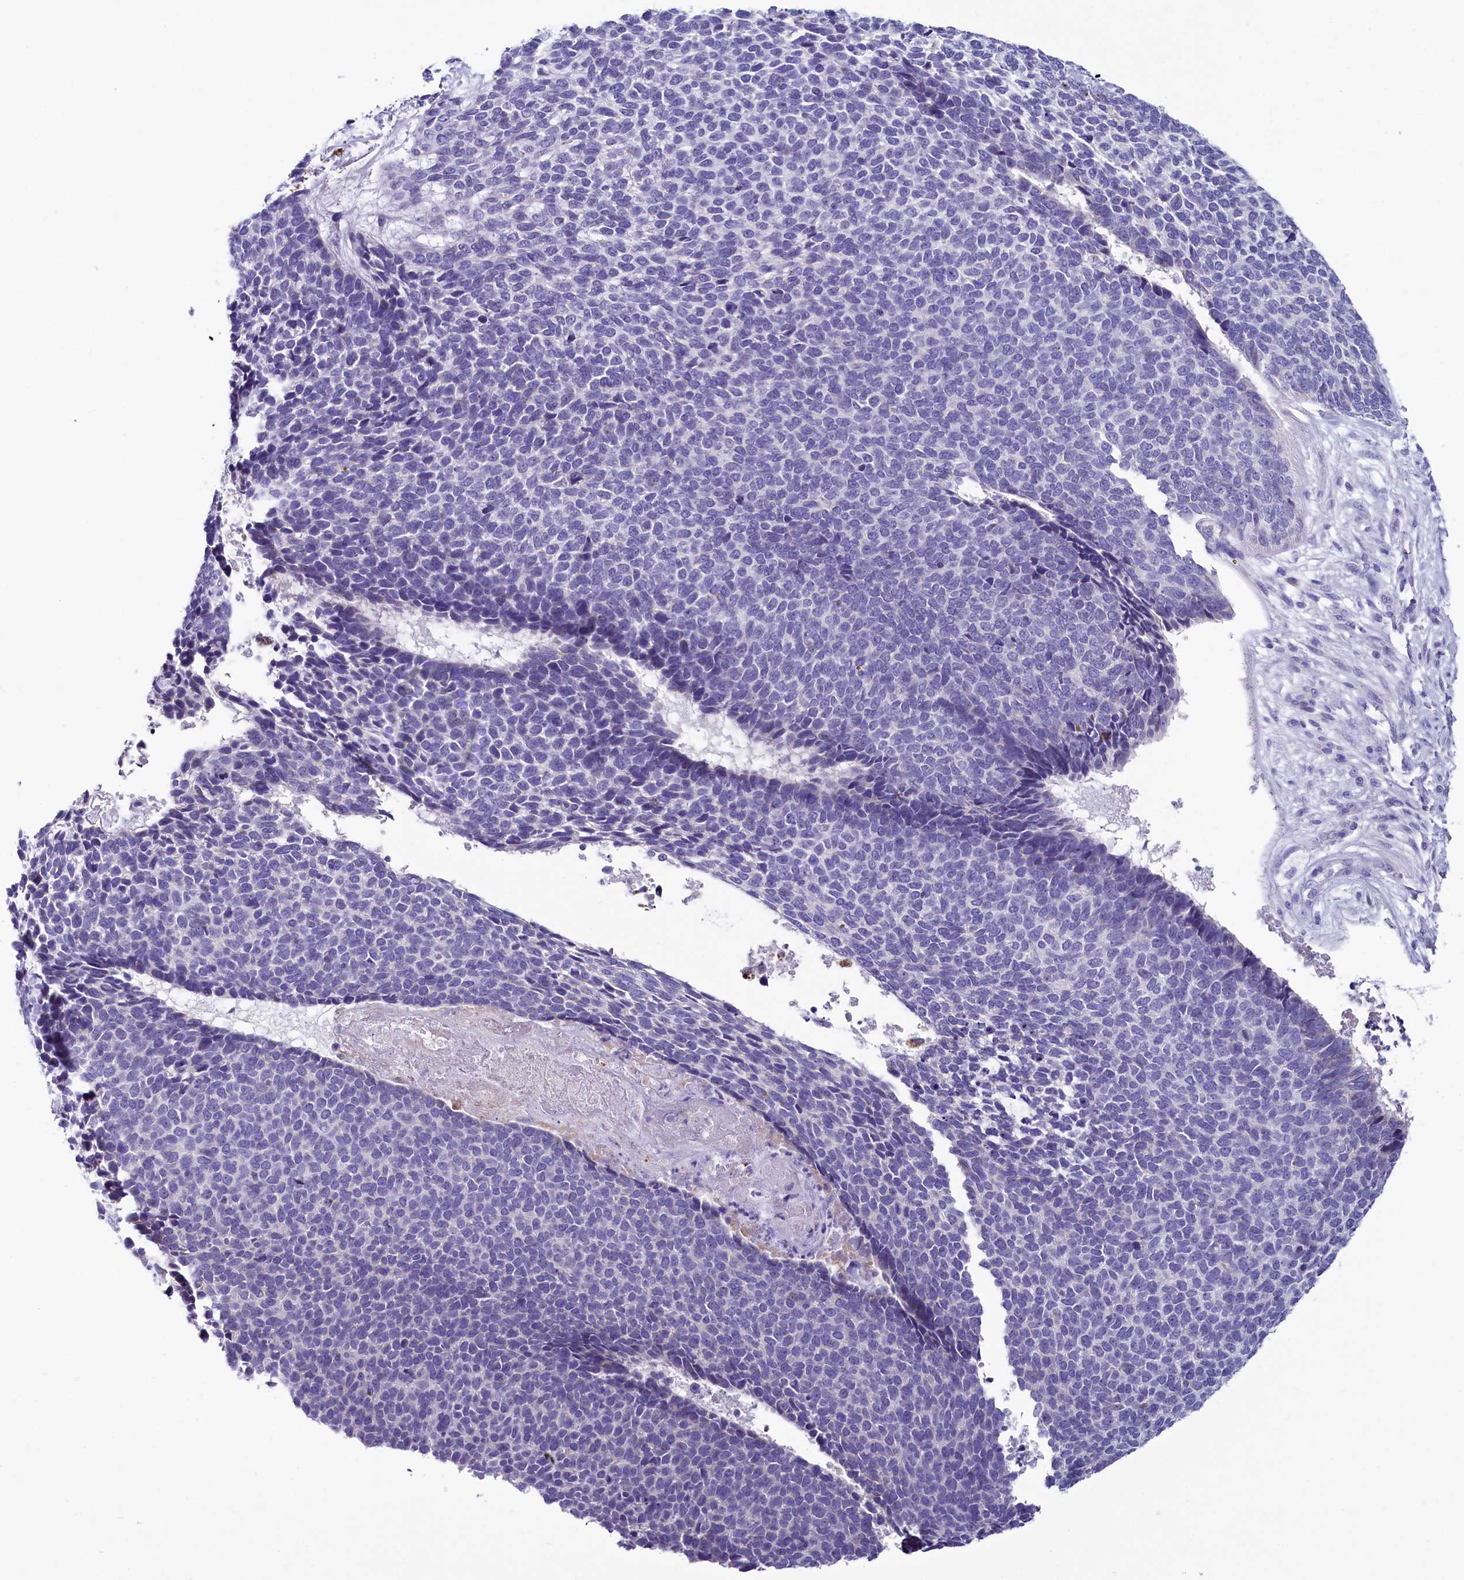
{"staining": {"intensity": "negative", "quantity": "none", "location": "none"}, "tissue": "skin cancer", "cell_type": "Tumor cells", "image_type": "cancer", "snomed": [{"axis": "morphology", "description": "Basal cell carcinoma"}, {"axis": "topography", "description": "Skin"}], "caption": "DAB (3,3'-diaminobenzidine) immunohistochemical staining of human skin cancer displays no significant positivity in tumor cells.", "gene": "INSC", "patient": {"sex": "female", "age": 84}}